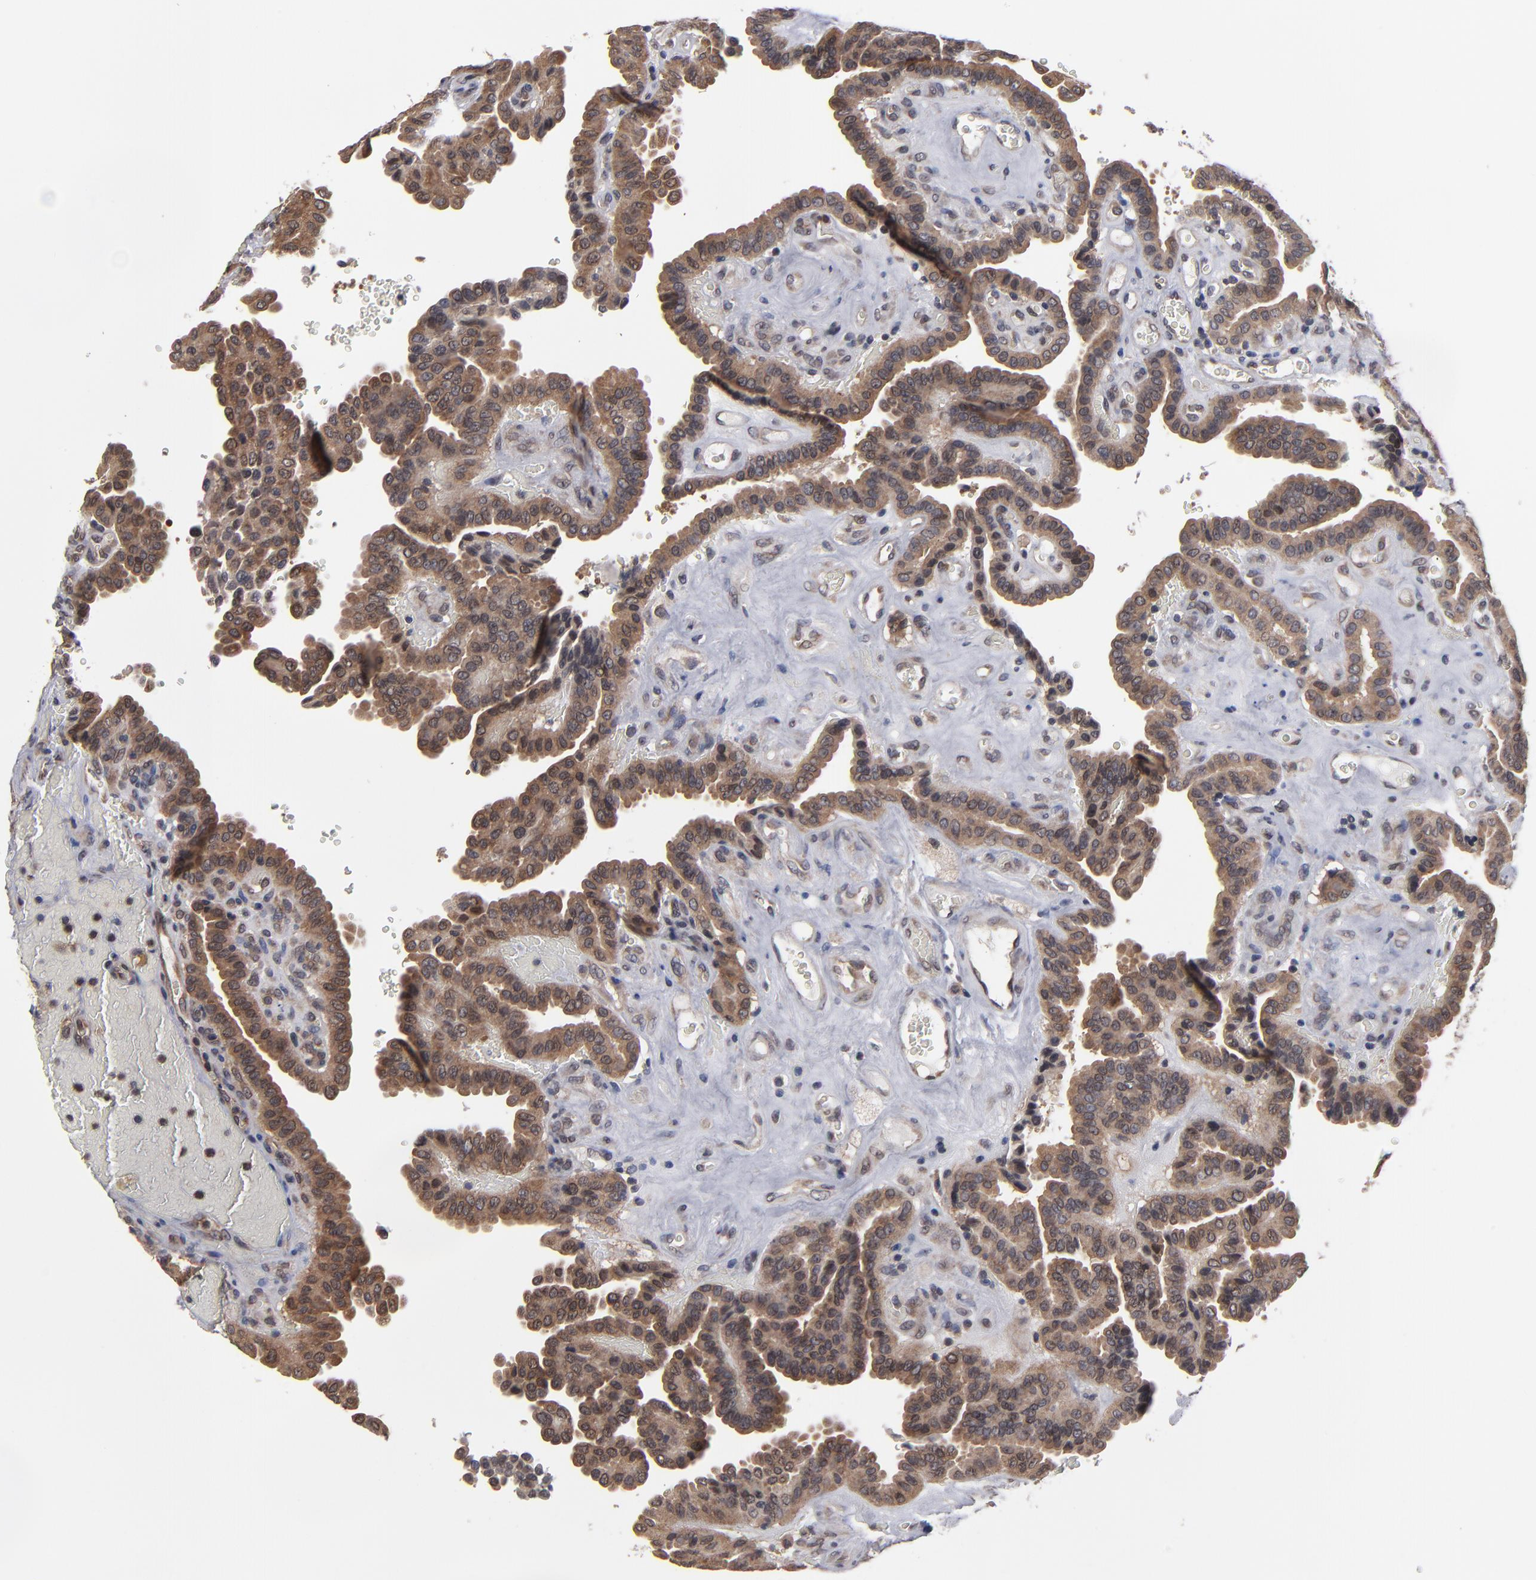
{"staining": {"intensity": "strong", "quantity": ">75%", "location": "cytoplasmic/membranous"}, "tissue": "thyroid cancer", "cell_type": "Tumor cells", "image_type": "cancer", "snomed": [{"axis": "morphology", "description": "Papillary adenocarcinoma, NOS"}, {"axis": "topography", "description": "Thyroid gland"}], "caption": "A high amount of strong cytoplasmic/membranous staining is identified in about >75% of tumor cells in thyroid cancer tissue.", "gene": "ALG13", "patient": {"sex": "male", "age": 87}}